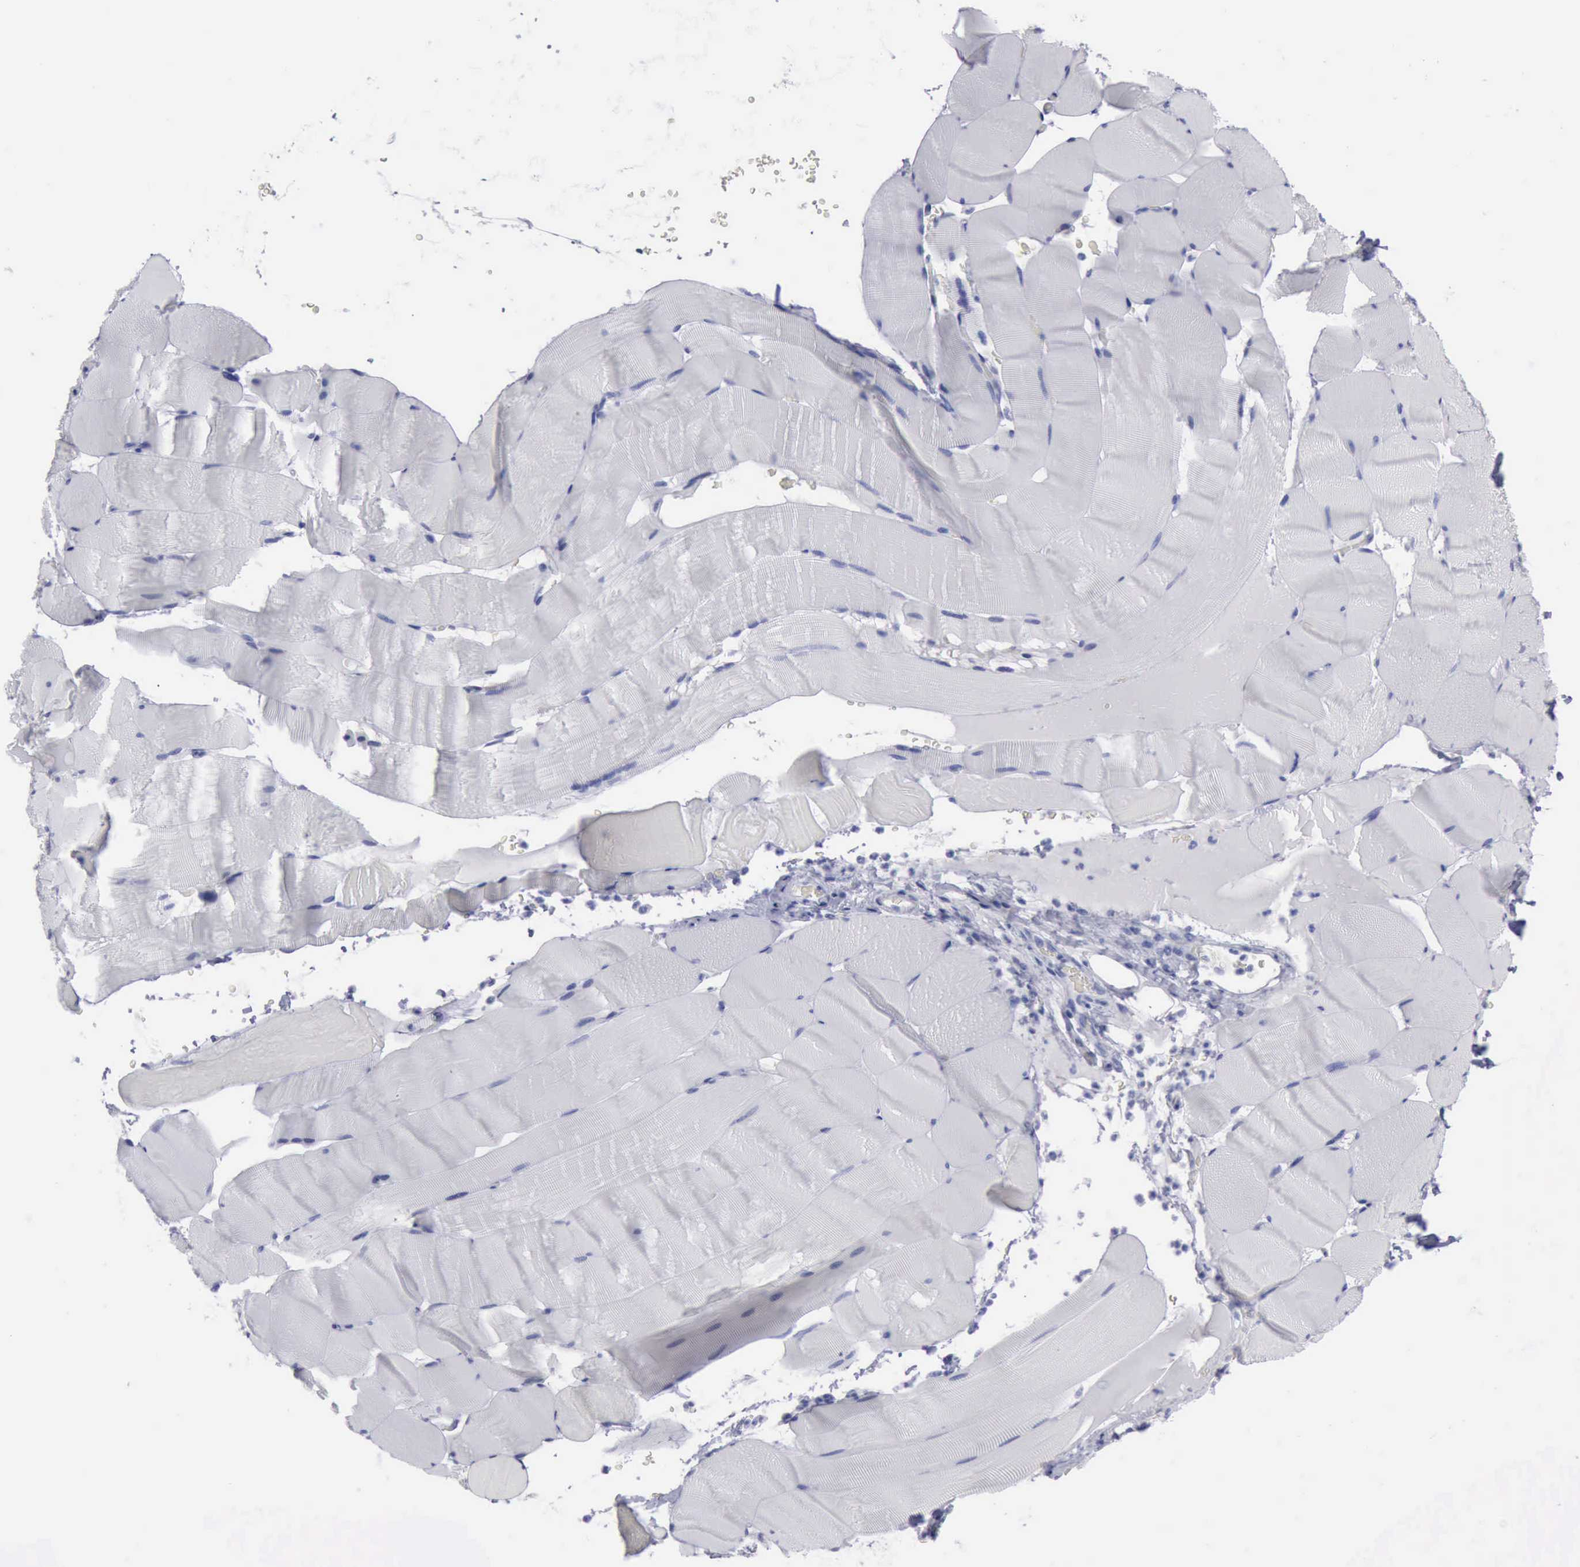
{"staining": {"intensity": "negative", "quantity": "none", "location": "none"}, "tissue": "skeletal muscle", "cell_type": "Myocytes", "image_type": "normal", "snomed": [{"axis": "morphology", "description": "Normal tissue, NOS"}, {"axis": "topography", "description": "Skeletal muscle"}], "caption": "This is a micrograph of IHC staining of unremarkable skeletal muscle, which shows no staining in myocytes. (Immunohistochemistry (ihc), brightfield microscopy, high magnification).", "gene": "KRT13", "patient": {"sex": "male", "age": 62}}